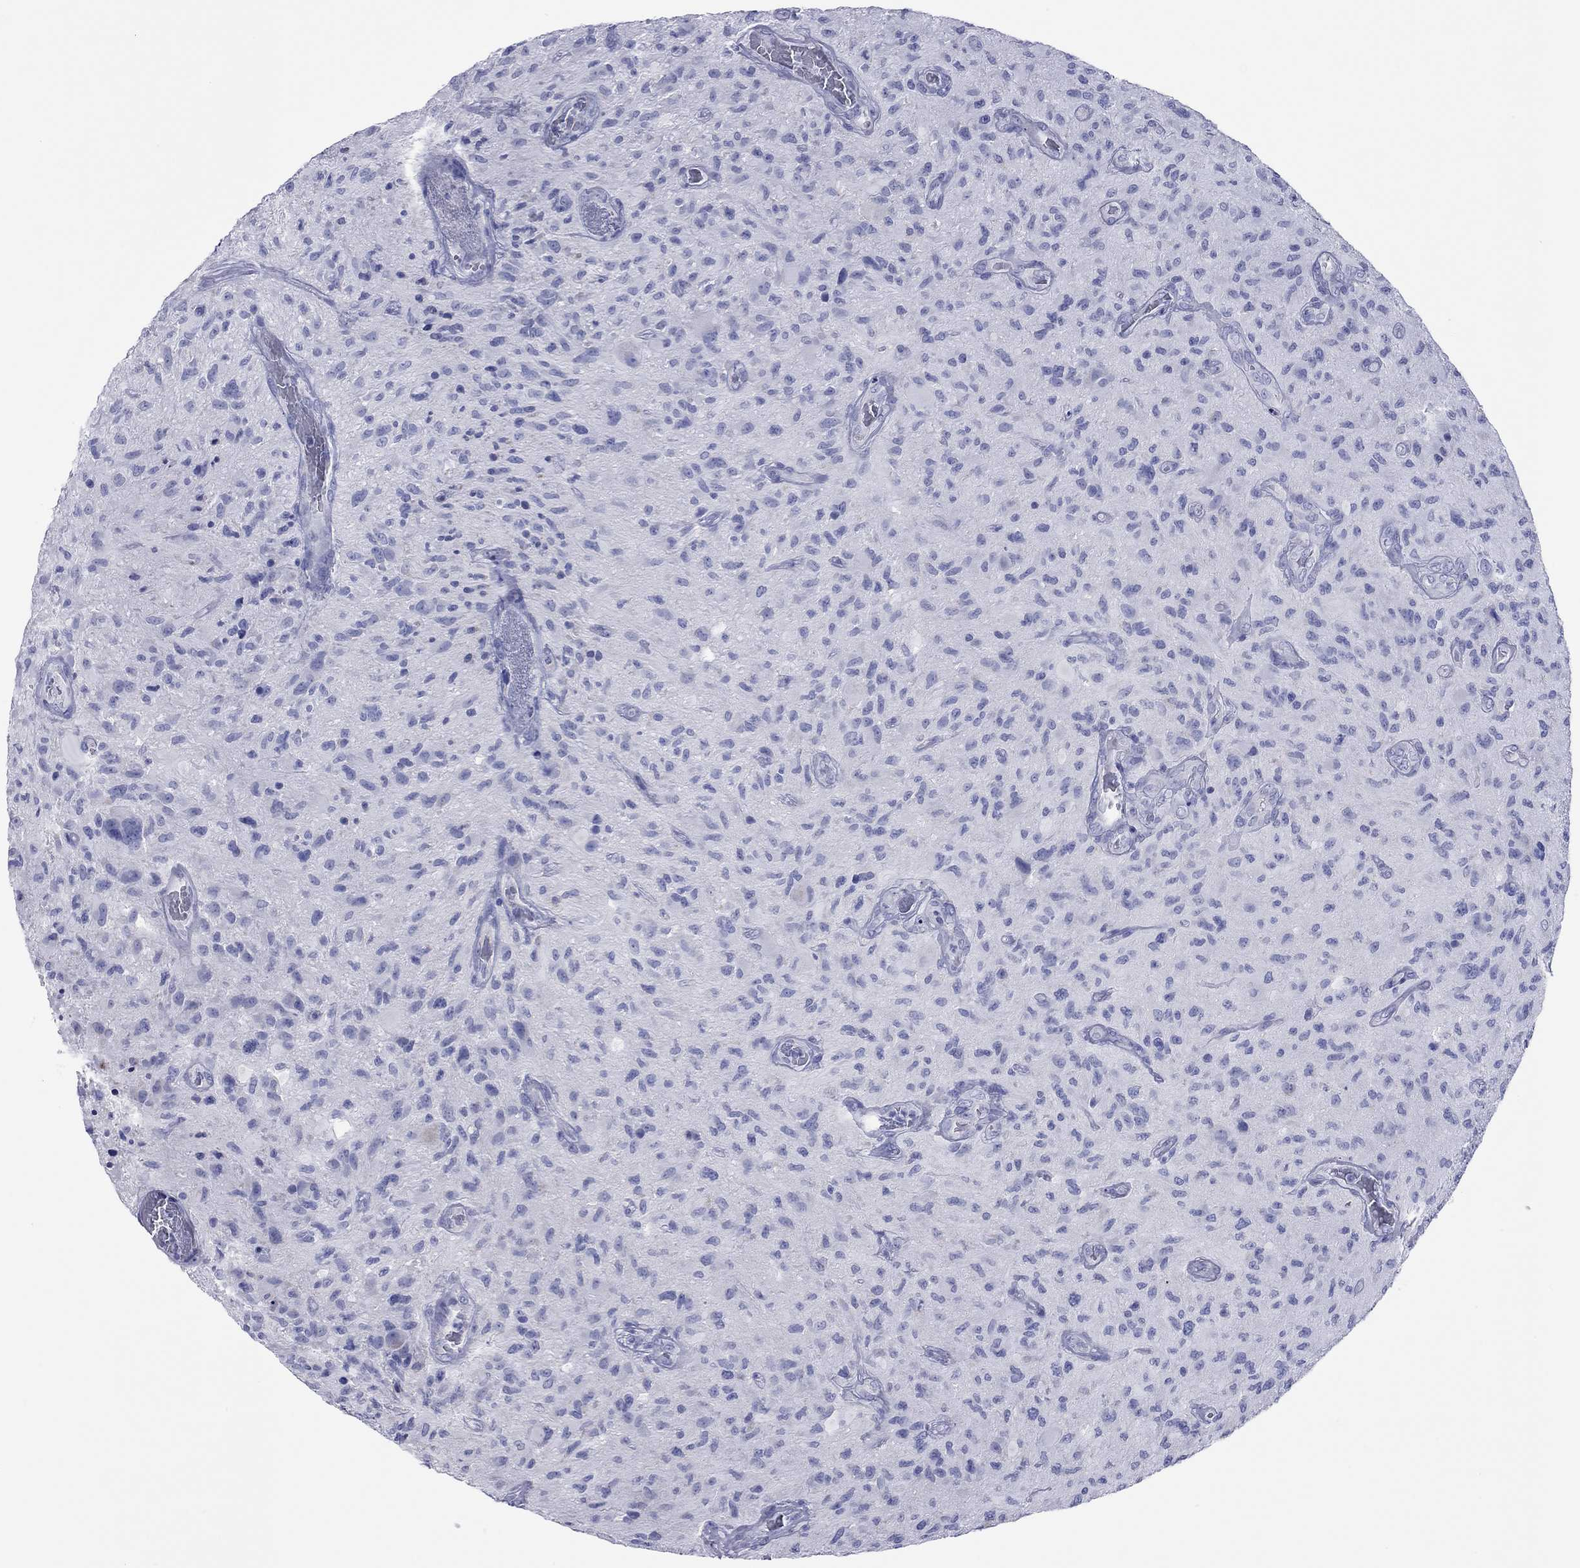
{"staining": {"intensity": "negative", "quantity": "none", "location": "none"}, "tissue": "glioma", "cell_type": "Tumor cells", "image_type": "cancer", "snomed": [{"axis": "morphology", "description": "Glioma, malignant, NOS"}, {"axis": "morphology", "description": "Glioma, malignant, High grade"}, {"axis": "topography", "description": "Brain"}], "caption": "An image of human glioma is negative for staining in tumor cells.", "gene": "VSIG10", "patient": {"sex": "female", "age": 71}}